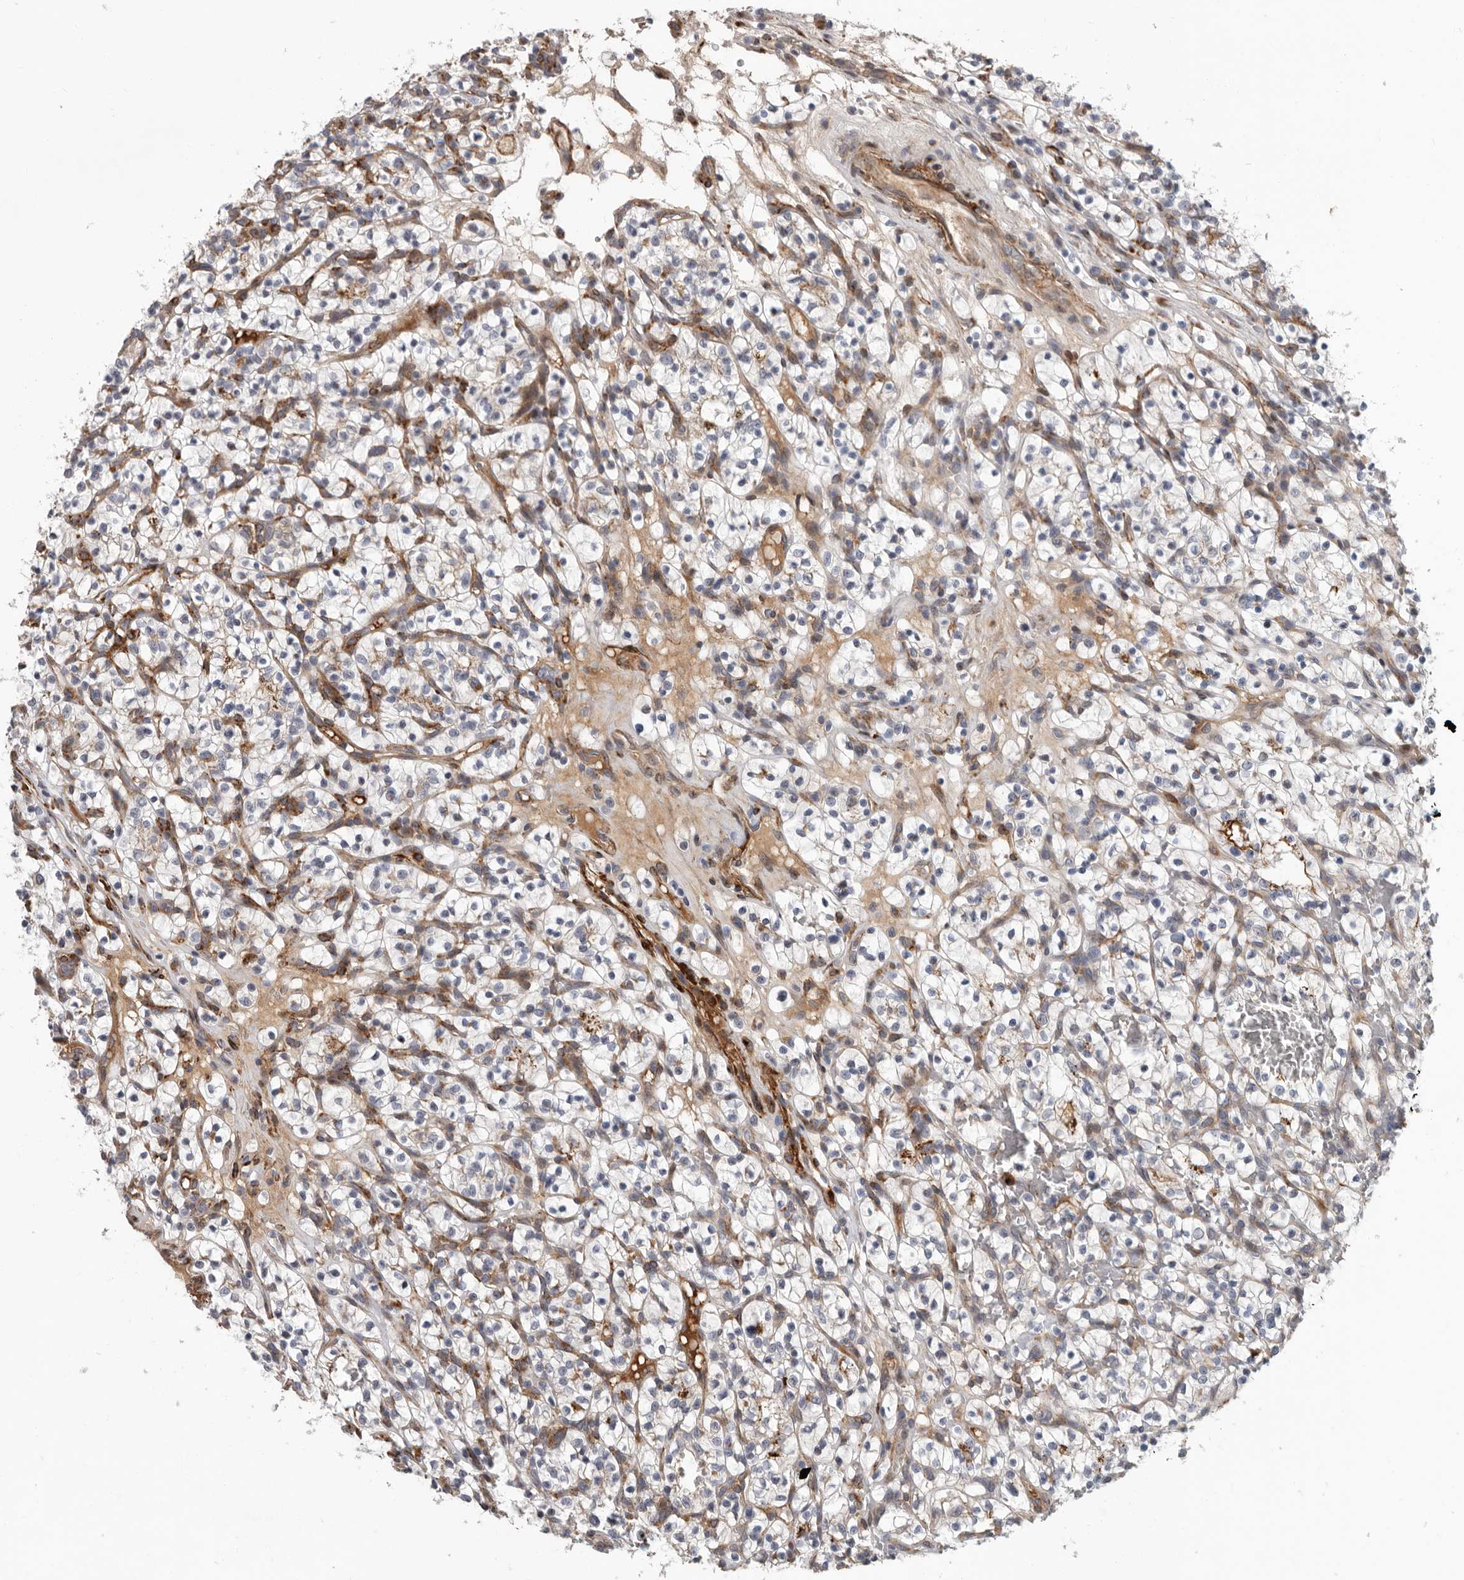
{"staining": {"intensity": "moderate", "quantity": "<25%", "location": "cytoplasmic/membranous"}, "tissue": "renal cancer", "cell_type": "Tumor cells", "image_type": "cancer", "snomed": [{"axis": "morphology", "description": "Adenocarcinoma, NOS"}, {"axis": "topography", "description": "Kidney"}], "caption": "This is a photomicrograph of immunohistochemistry staining of renal cancer (adenocarcinoma), which shows moderate positivity in the cytoplasmic/membranous of tumor cells.", "gene": "ATXN3L", "patient": {"sex": "female", "age": 57}}